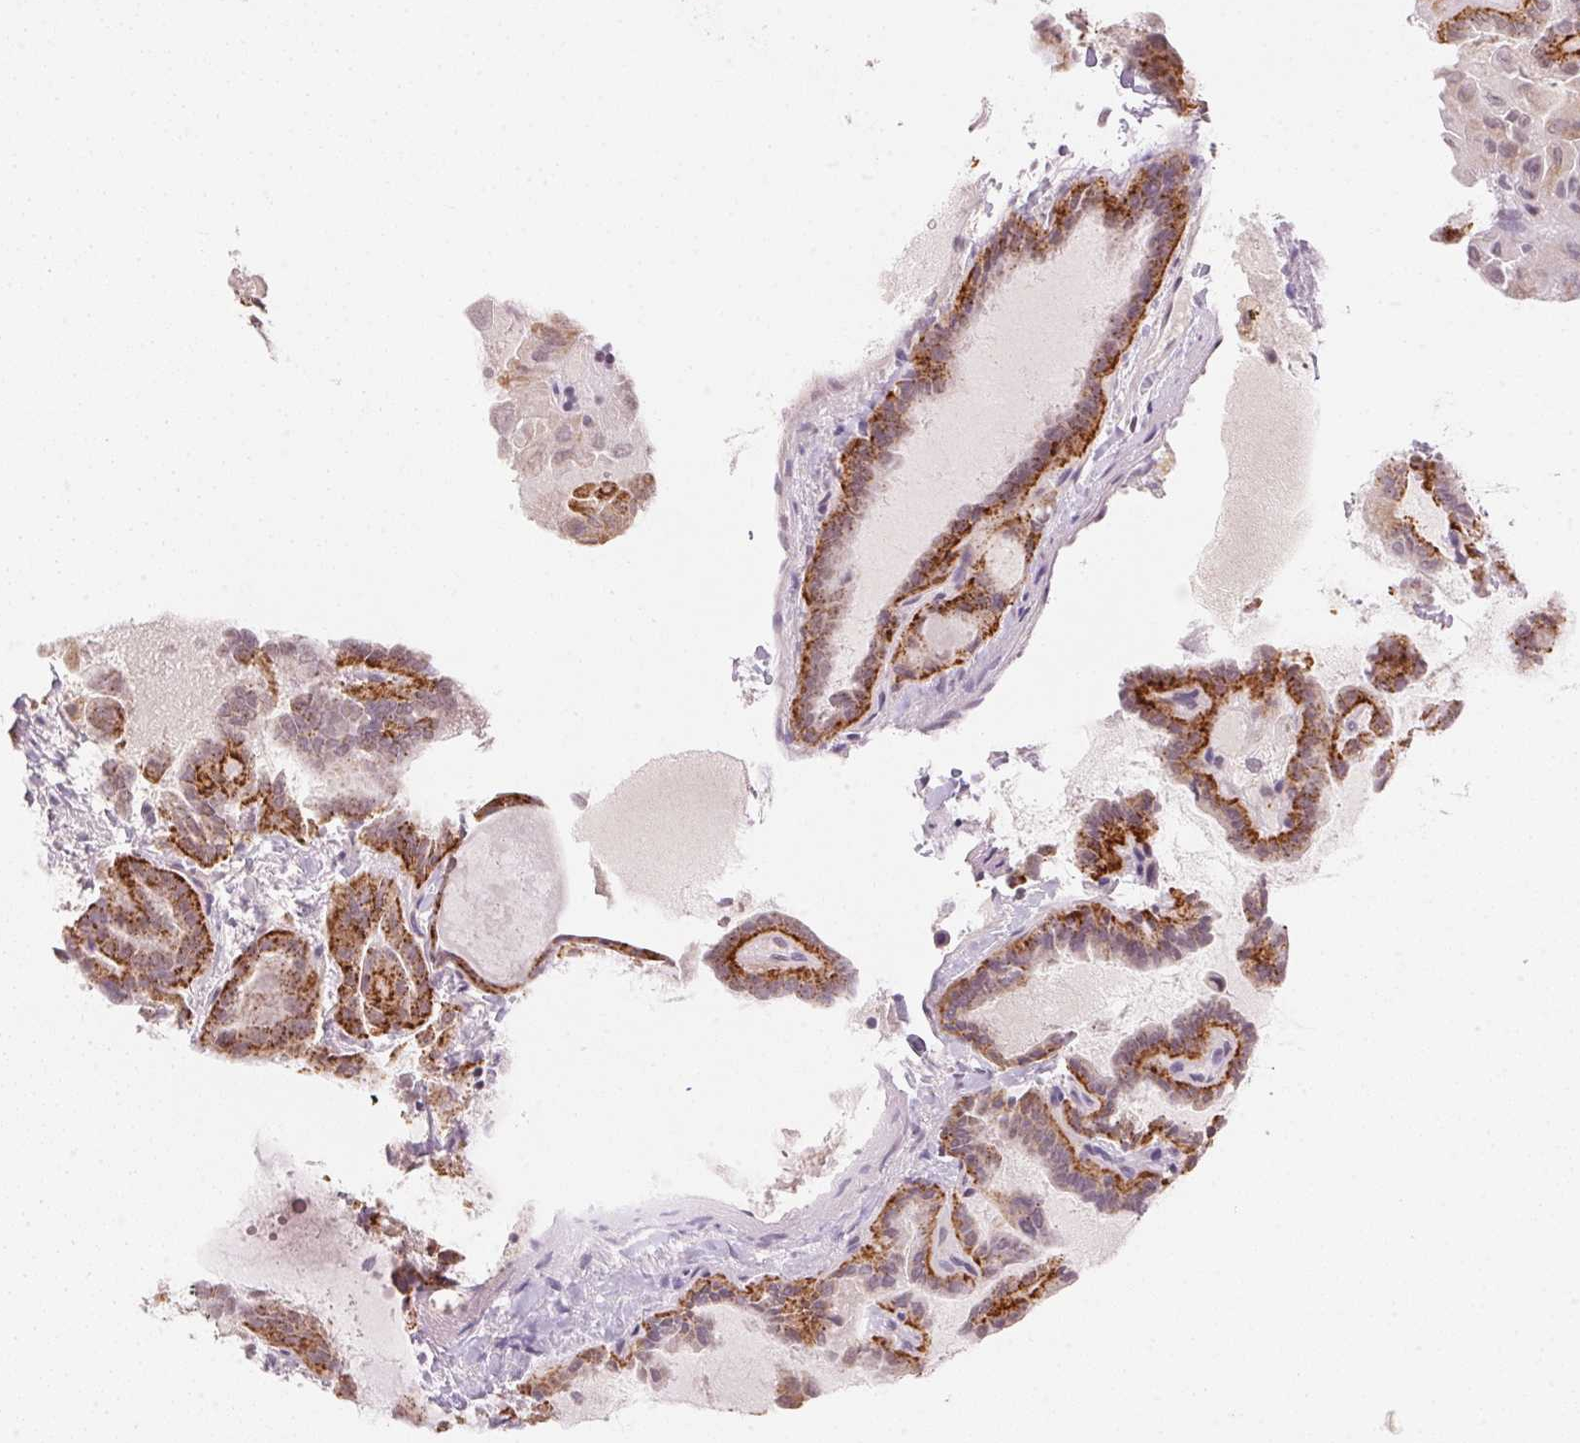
{"staining": {"intensity": "strong", "quantity": "25%-75%", "location": "cytoplasmic/membranous"}, "tissue": "thyroid cancer", "cell_type": "Tumor cells", "image_type": "cancer", "snomed": [{"axis": "morphology", "description": "Papillary adenocarcinoma, NOS"}, {"axis": "topography", "description": "Thyroid gland"}], "caption": "Immunohistochemistry (IHC) (DAB) staining of human thyroid cancer shows strong cytoplasmic/membranous protein positivity in about 25%-75% of tumor cells. Ihc stains the protein in brown and the nuclei are stained blue.", "gene": "FNDC4", "patient": {"sex": "female", "age": 46}}